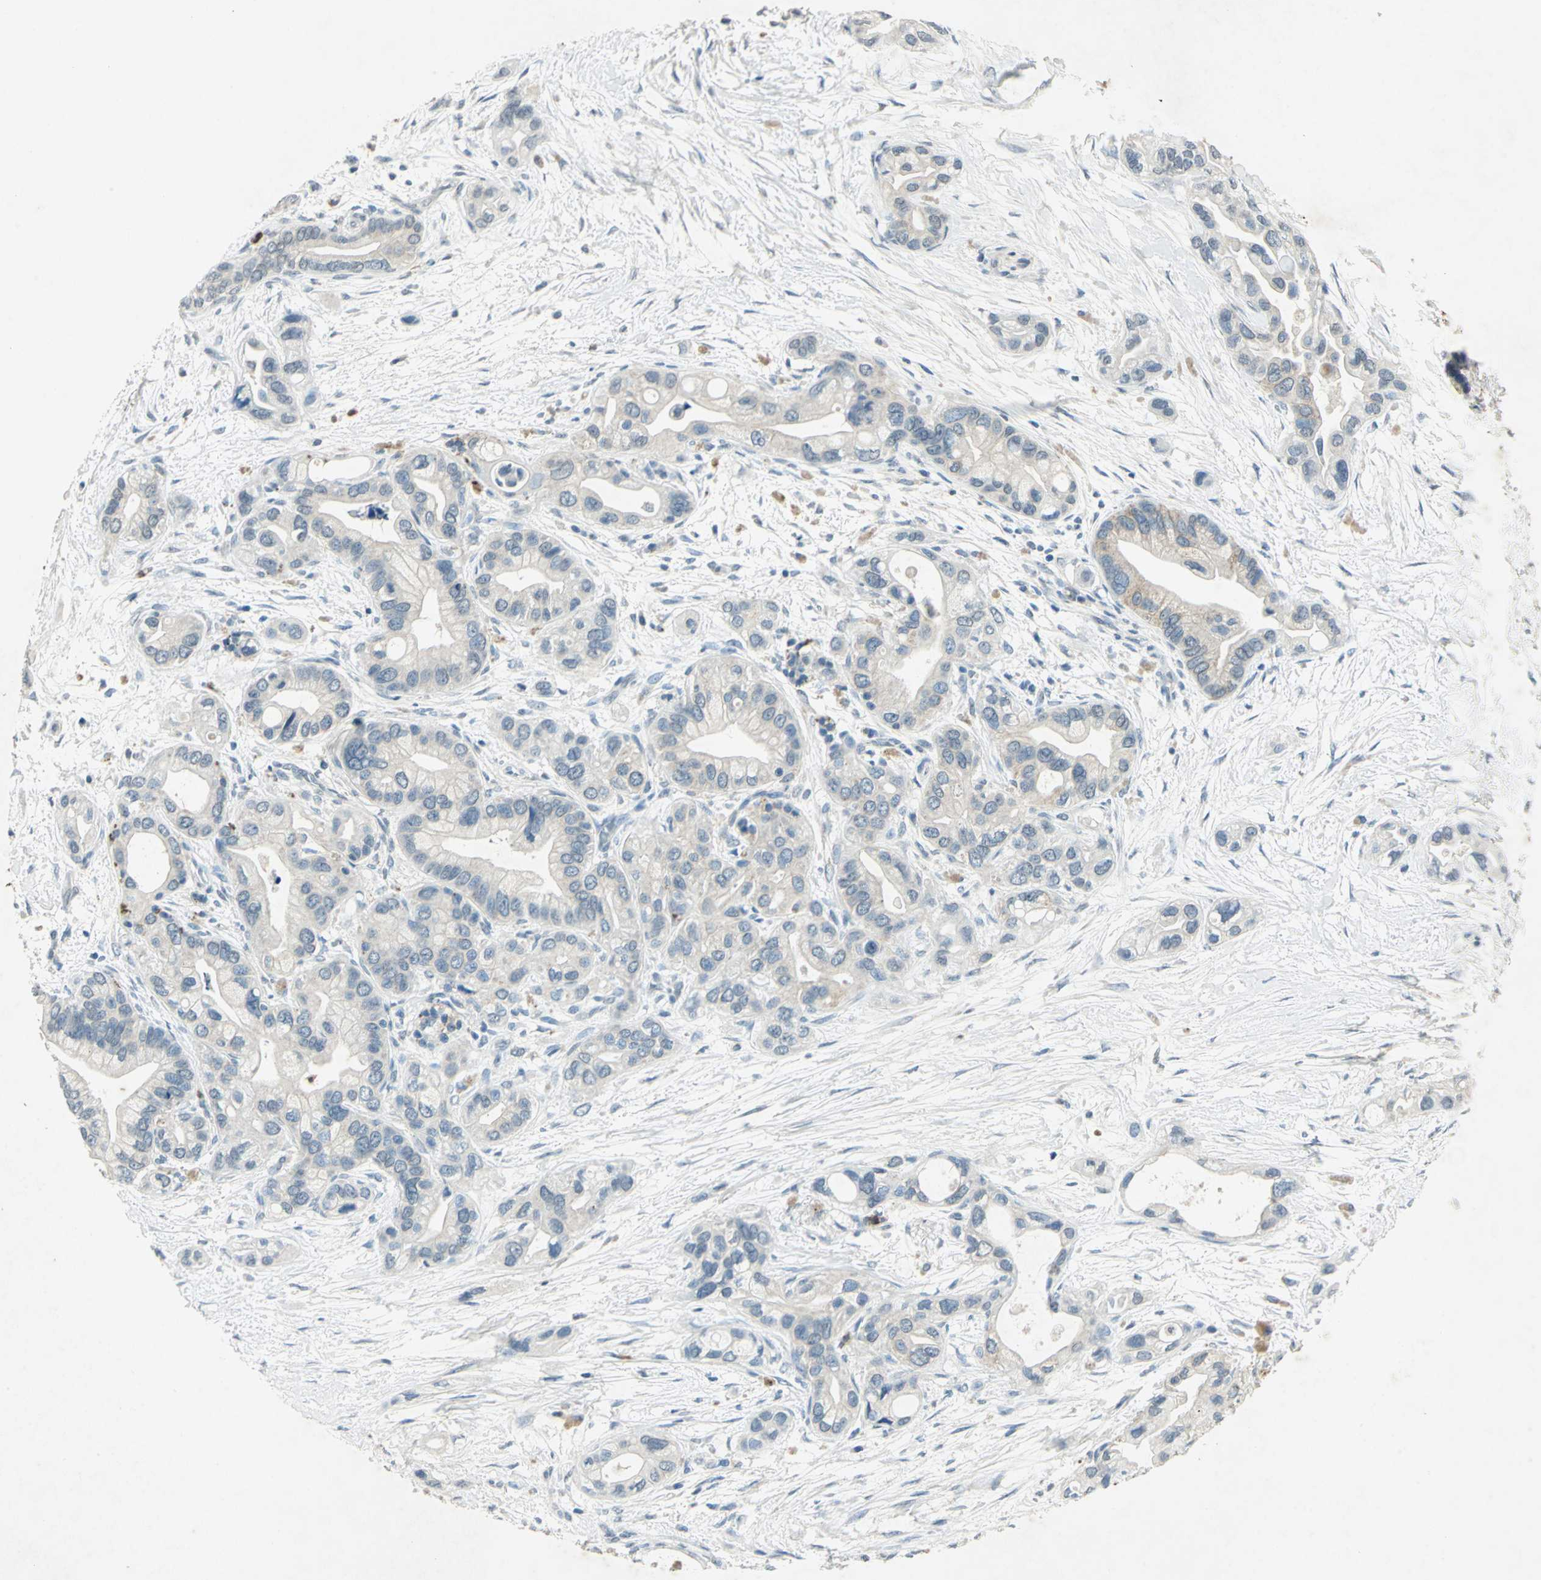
{"staining": {"intensity": "negative", "quantity": "none", "location": "none"}, "tissue": "pancreatic cancer", "cell_type": "Tumor cells", "image_type": "cancer", "snomed": [{"axis": "morphology", "description": "Adenocarcinoma, NOS"}, {"axis": "topography", "description": "Pancreas"}], "caption": "Immunohistochemical staining of adenocarcinoma (pancreatic) exhibits no significant staining in tumor cells. (DAB immunohistochemistry visualized using brightfield microscopy, high magnification).", "gene": "CAMK2B", "patient": {"sex": "female", "age": 77}}